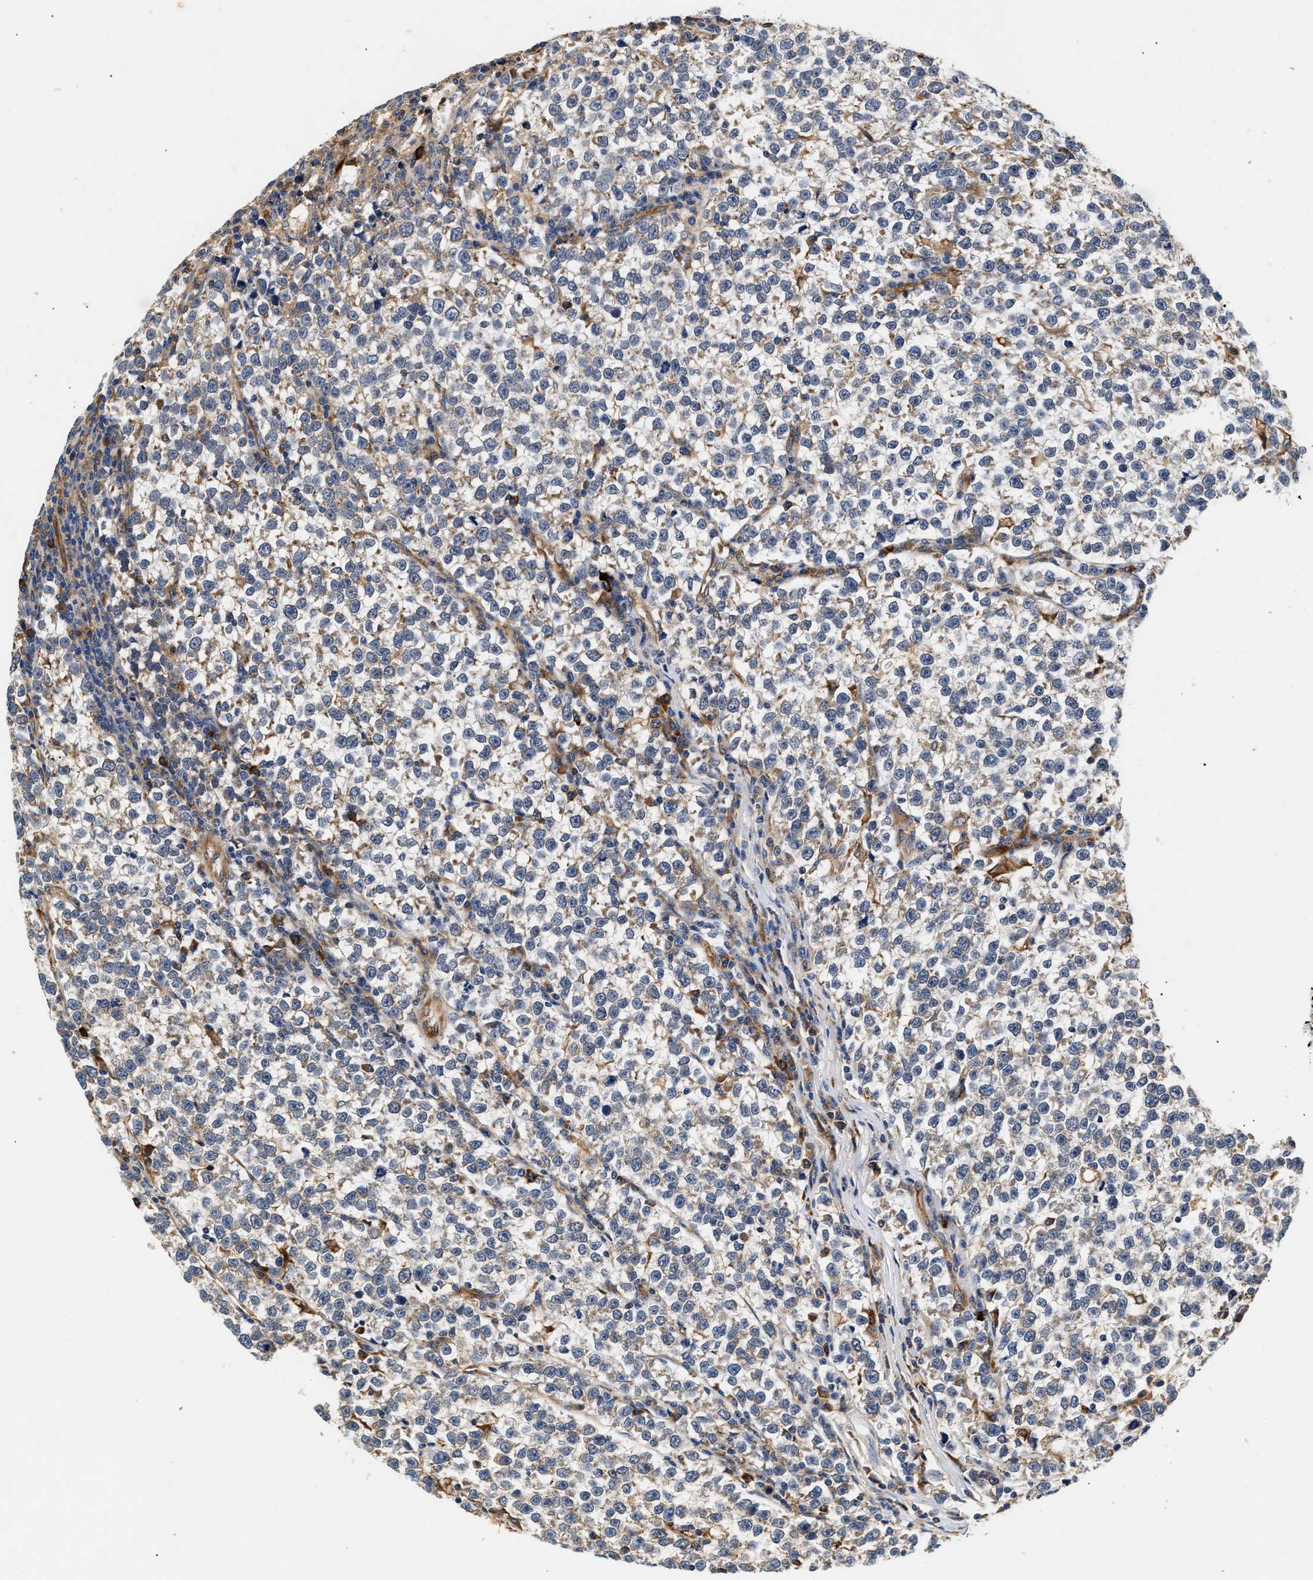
{"staining": {"intensity": "weak", "quantity": "<25%", "location": "cytoplasmic/membranous"}, "tissue": "testis cancer", "cell_type": "Tumor cells", "image_type": "cancer", "snomed": [{"axis": "morphology", "description": "Normal tissue, NOS"}, {"axis": "morphology", "description": "Seminoma, NOS"}, {"axis": "topography", "description": "Testis"}], "caption": "This is an IHC micrograph of testis seminoma. There is no expression in tumor cells.", "gene": "IFT74", "patient": {"sex": "male", "age": 43}}